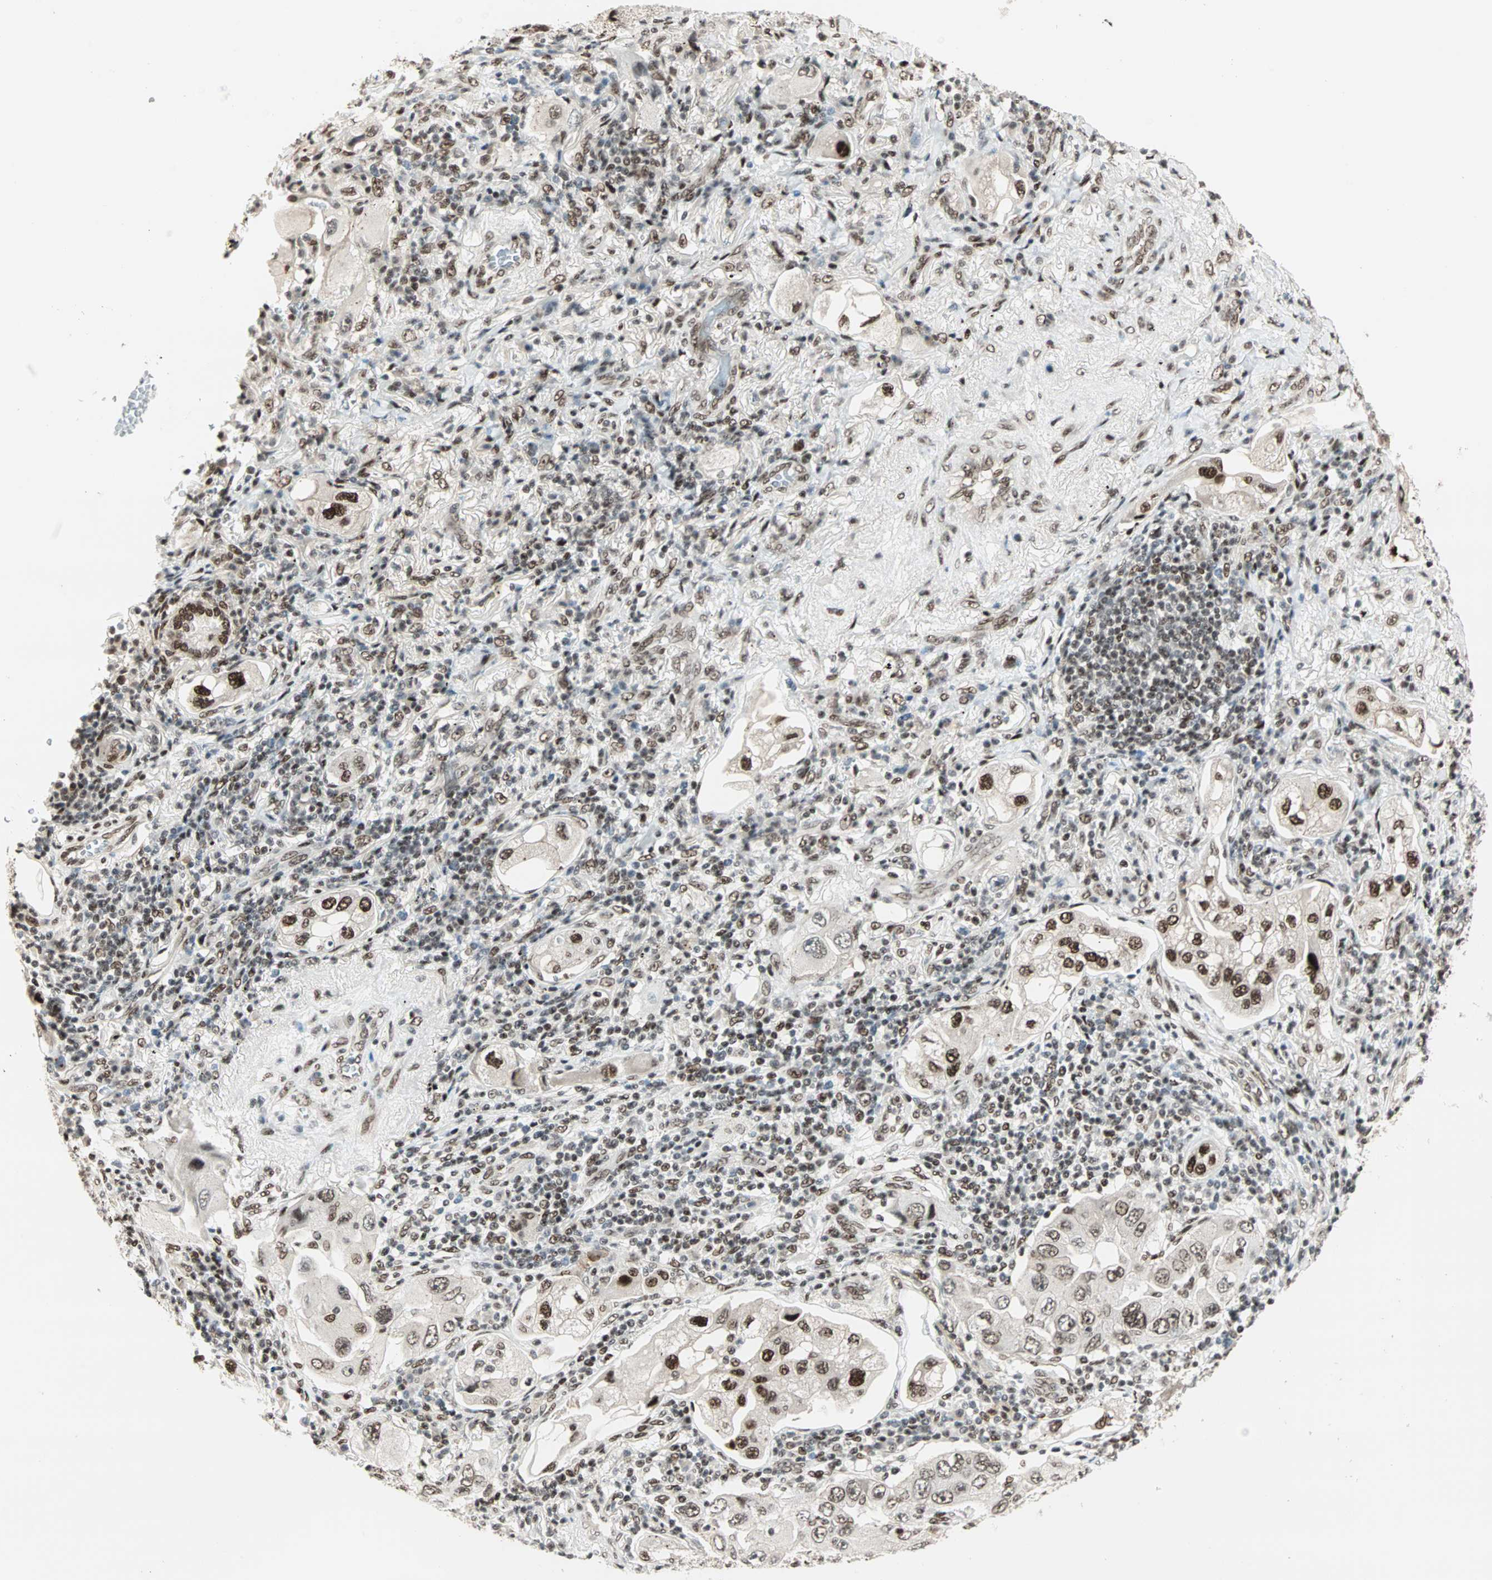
{"staining": {"intensity": "strong", "quantity": ">75%", "location": "nuclear"}, "tissue": "lung cancer", "cell_type": "Tumor cells", "image_type": "cancer", "snomed": [{"axis": "morphology", "description": "Adenocarcinoma, NOS"}, {"axis": "topography", "description": "Lung"}], "caption": "The histopathology image shows a brown stain indicating the presence of a protein in the nuclear of tumor cells in adenocarcinoma (lung).", "gene": "BLM", "patient": {"sex": "female", "age": 65}}